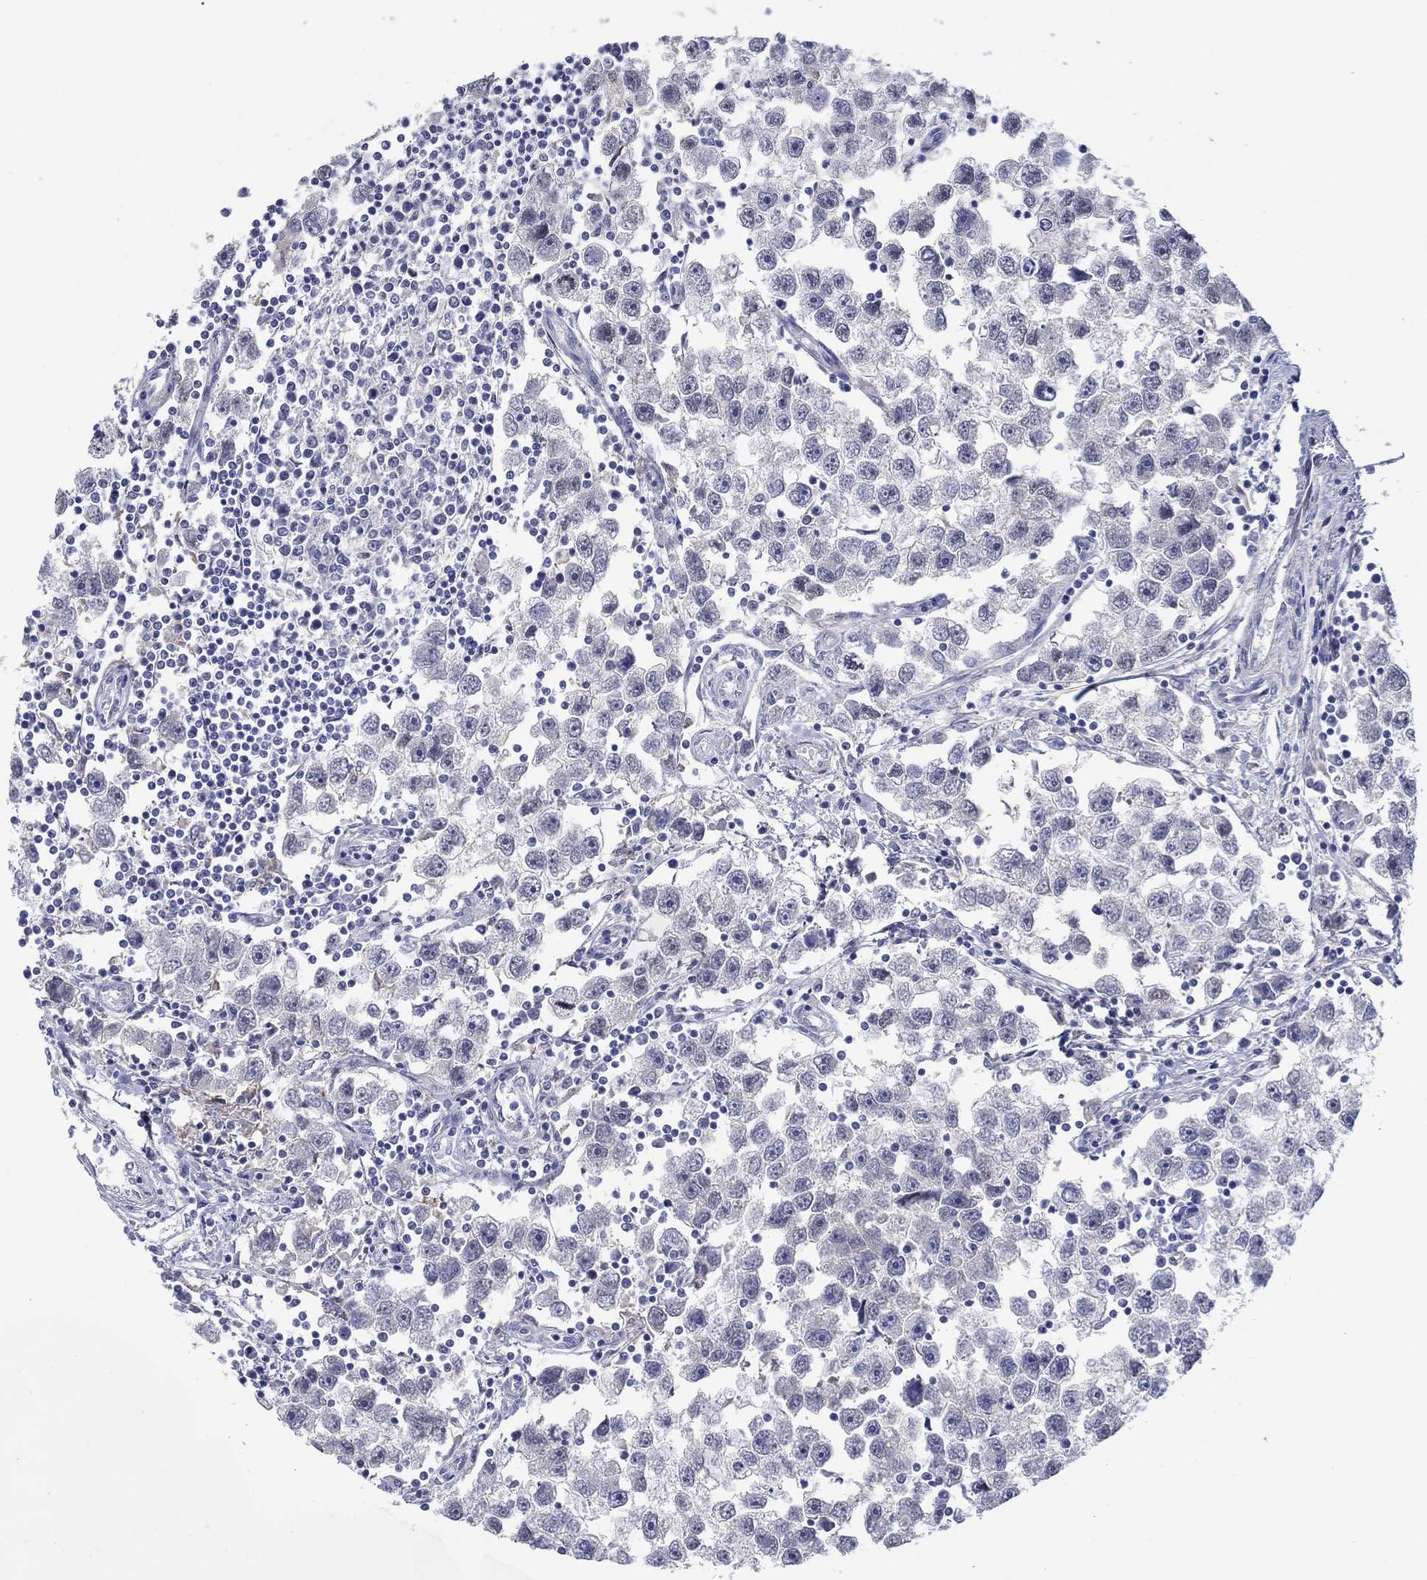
{"staining": {"intensity": "negative", "quantity": "none", "location": "none"}, "tissue": "testis cancer", "cell_type": "Tumor cells", "image_type": "cancer", "snomed": [{"axis": "morphology", "description": "Seminoma, NOS"}, {"axis": "topography", "description": "Testis"}], "caption": "DAB immunohistochemical staining of seminoma (testis) displays no significant staining in tumor cells. Nuclei are stained in blue.", "gene": "HDC", "patient": {"sex": "male", "age": 30}}